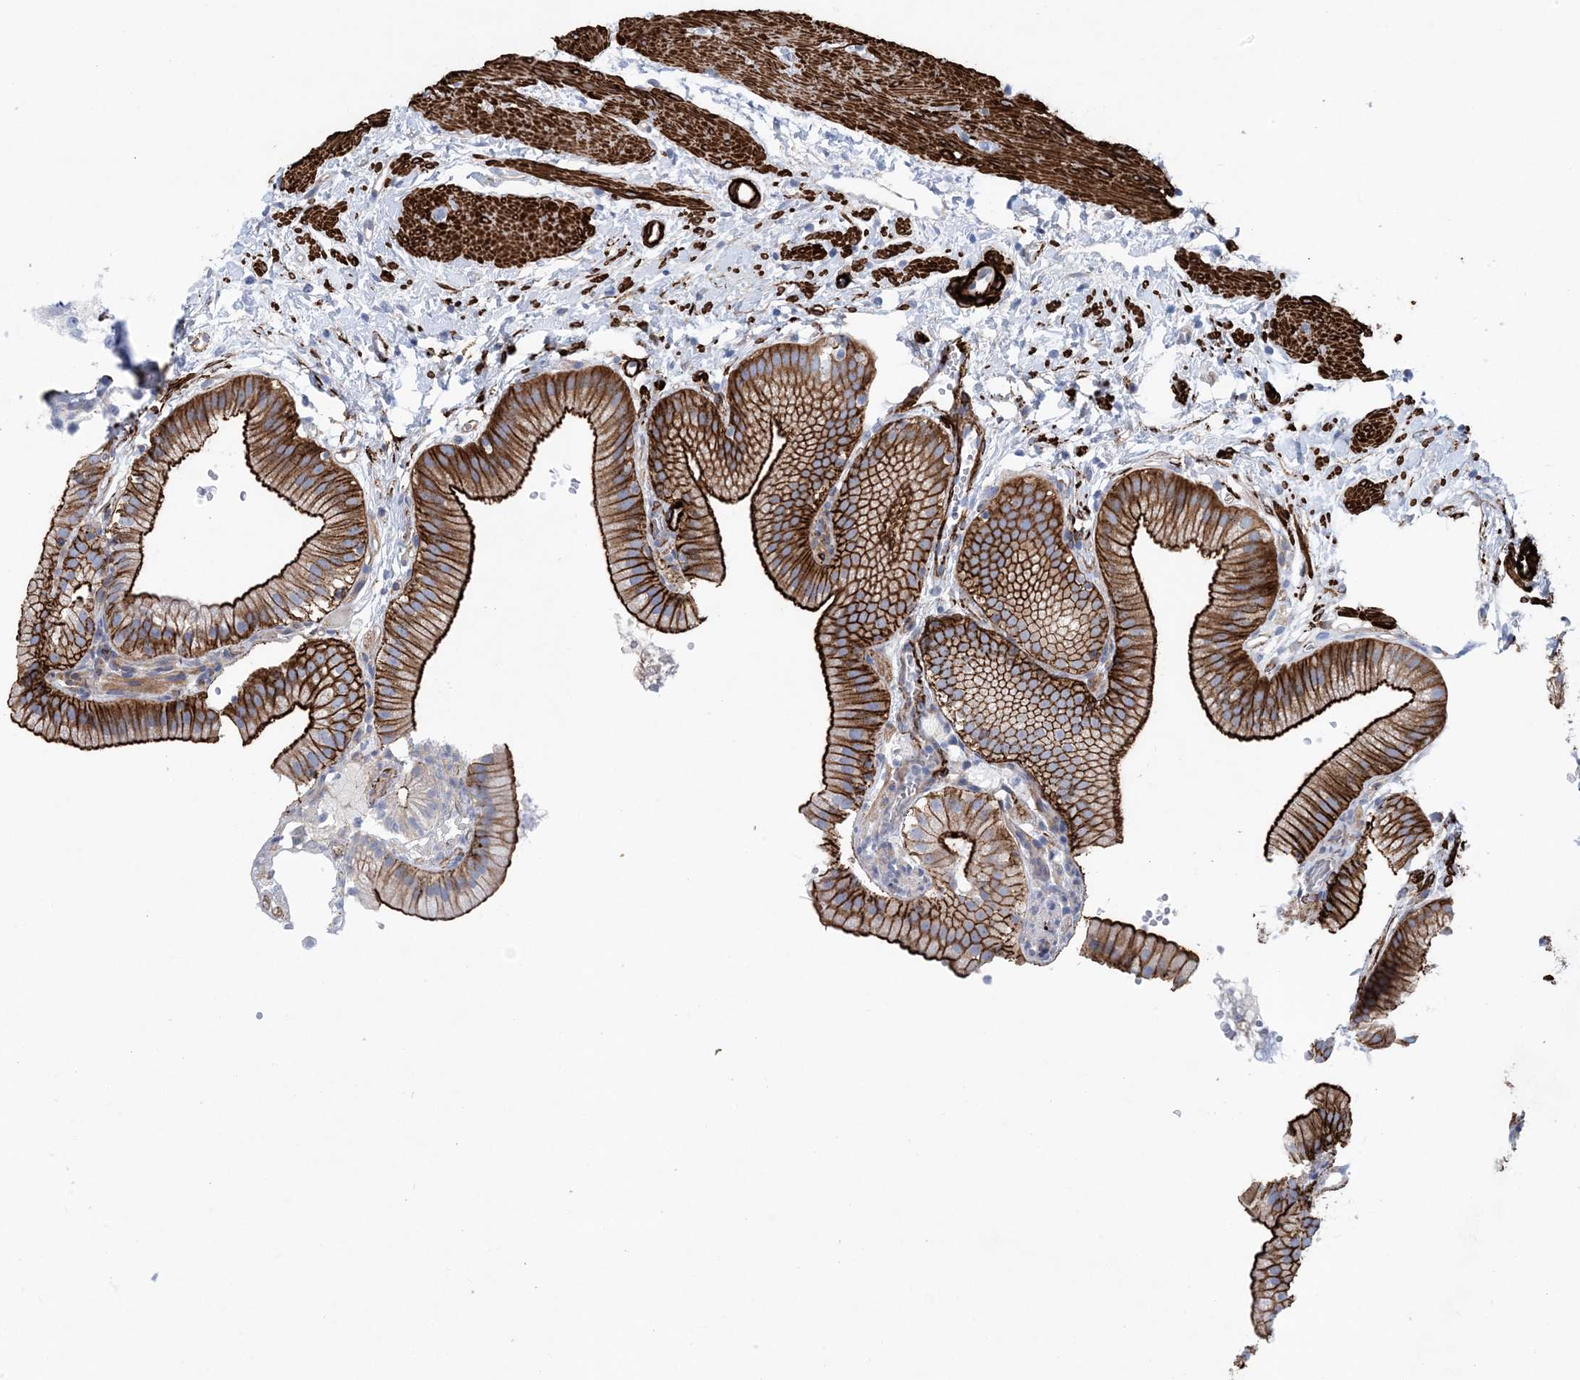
{"staining": {"intensity": "strong", "quantity": ">75%", "location": "cytoplasmic/membranous"}, "tissue": "gallbladder", "cell_type": "Glandular cells", "image_type": "normal", "snomed": [{"axis": "morphology", "description": "Normal tissue, NOS"}, {"axis": "topography", "description": "Gallbladder"}], "caption": "Approximately >75% of glandular cells in benign human gallbladder display strong cytoplasmic/membranous protein expression as visualized by brown immunohistochemical staining.", "gene": "SHANK1", "patient": {"sex": "male", "age": 55}}